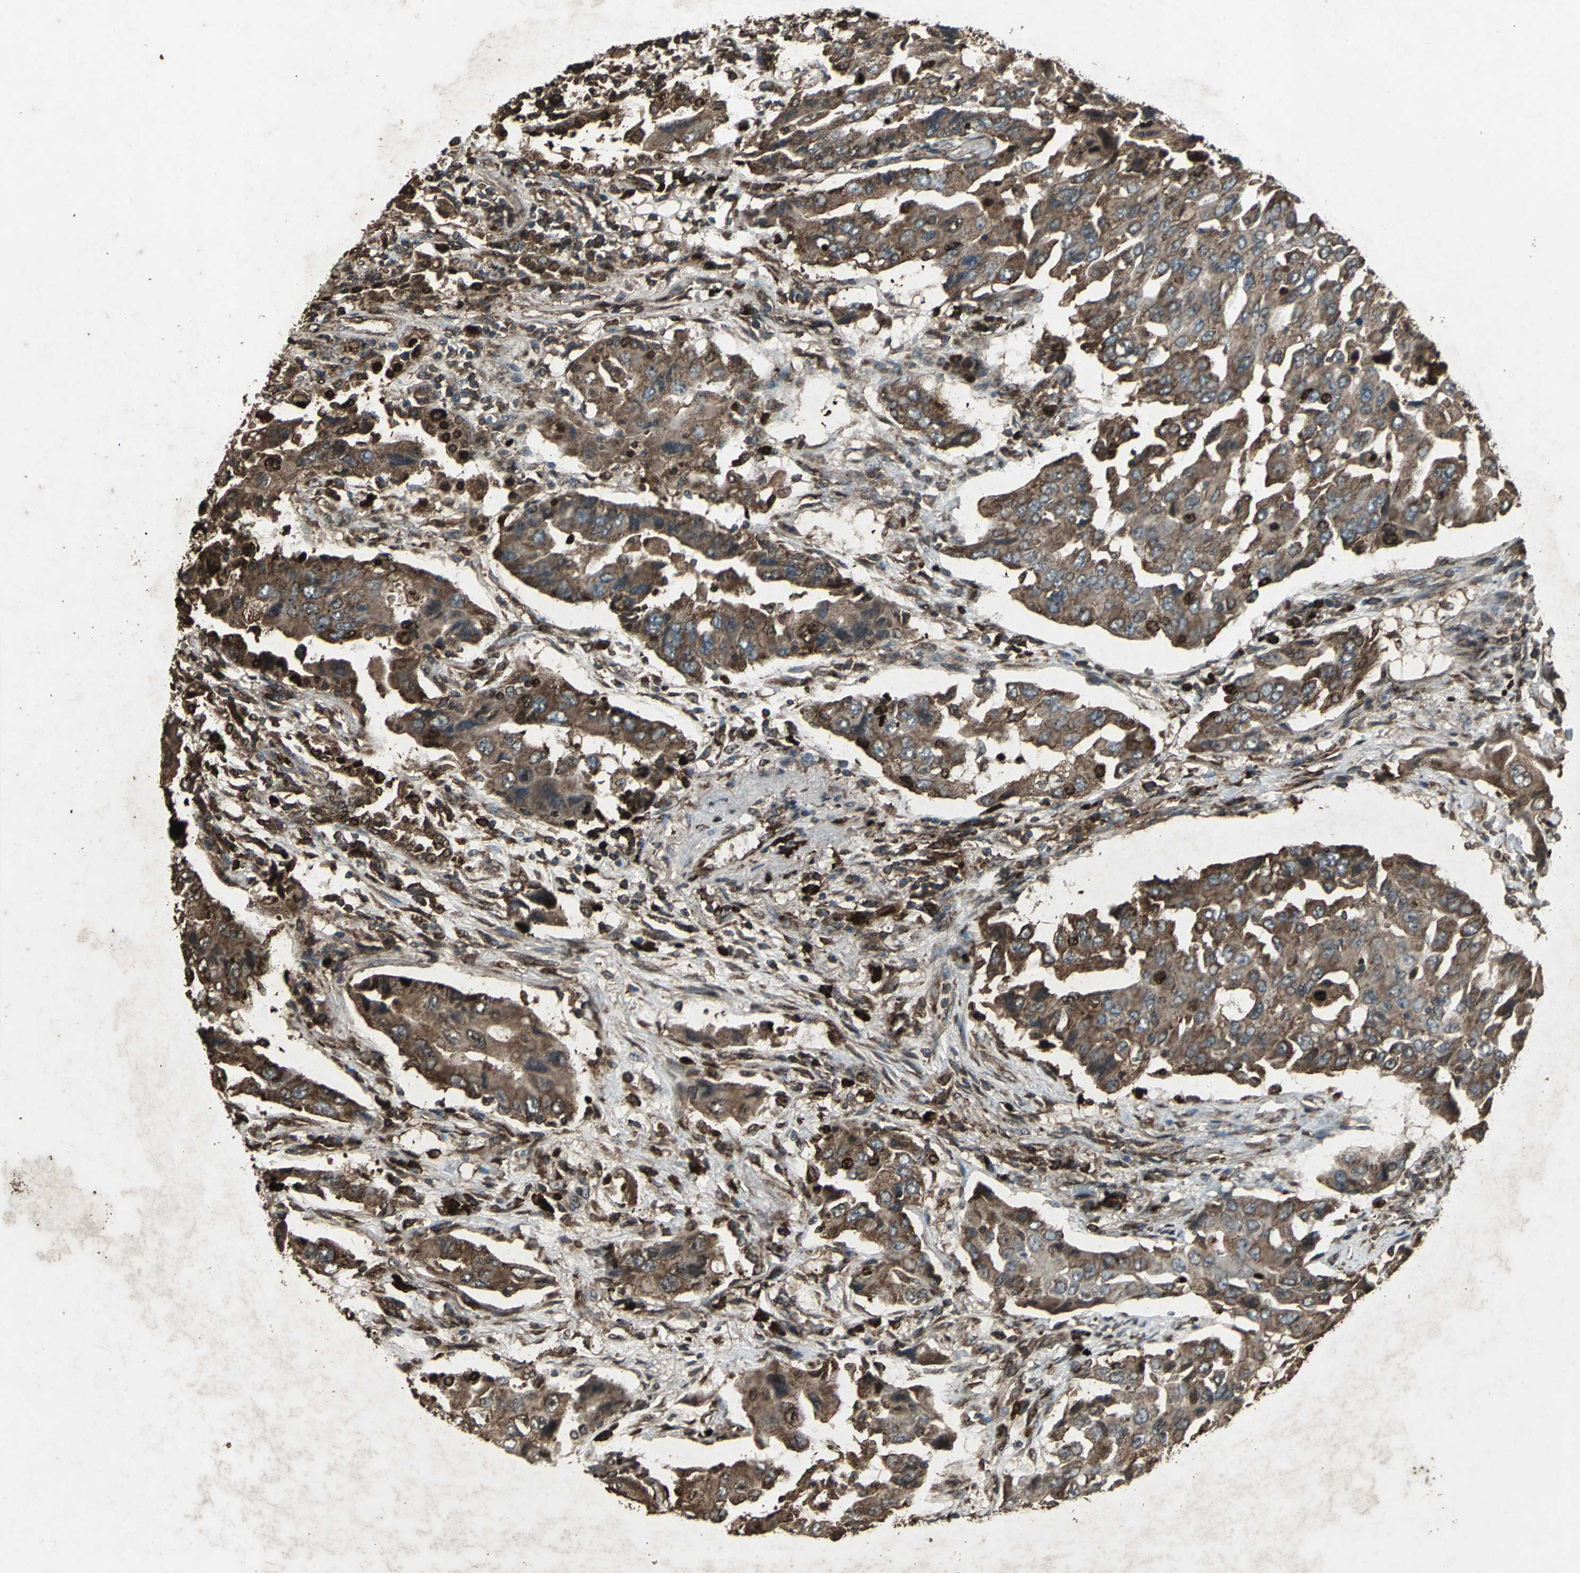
{"staining": {"intensity": "strong", "quantity": ">75%", "location": "cytoplasmic/membranous,nuclear"}, "tissue": "lung cancer", "cell_type": "Tumor cells", "image_type": "cancer", "snomed": [{"axis": "morphology", "description": "Adenocarcinoma, NOS"}, {"axis": "topography", "description": "Lung"}], "caption": "Lung adenocarcinoma stained with DAB IHC exhibits high levels of strong cytoplasmic/membranous and nuclear positivity in approximately >75% of tumor cells. (DAB = brown stain, brightfield microscopy at high magnification).", "gene": "SEPTIN4", "patient": {"sex": "female", "age": 65}}